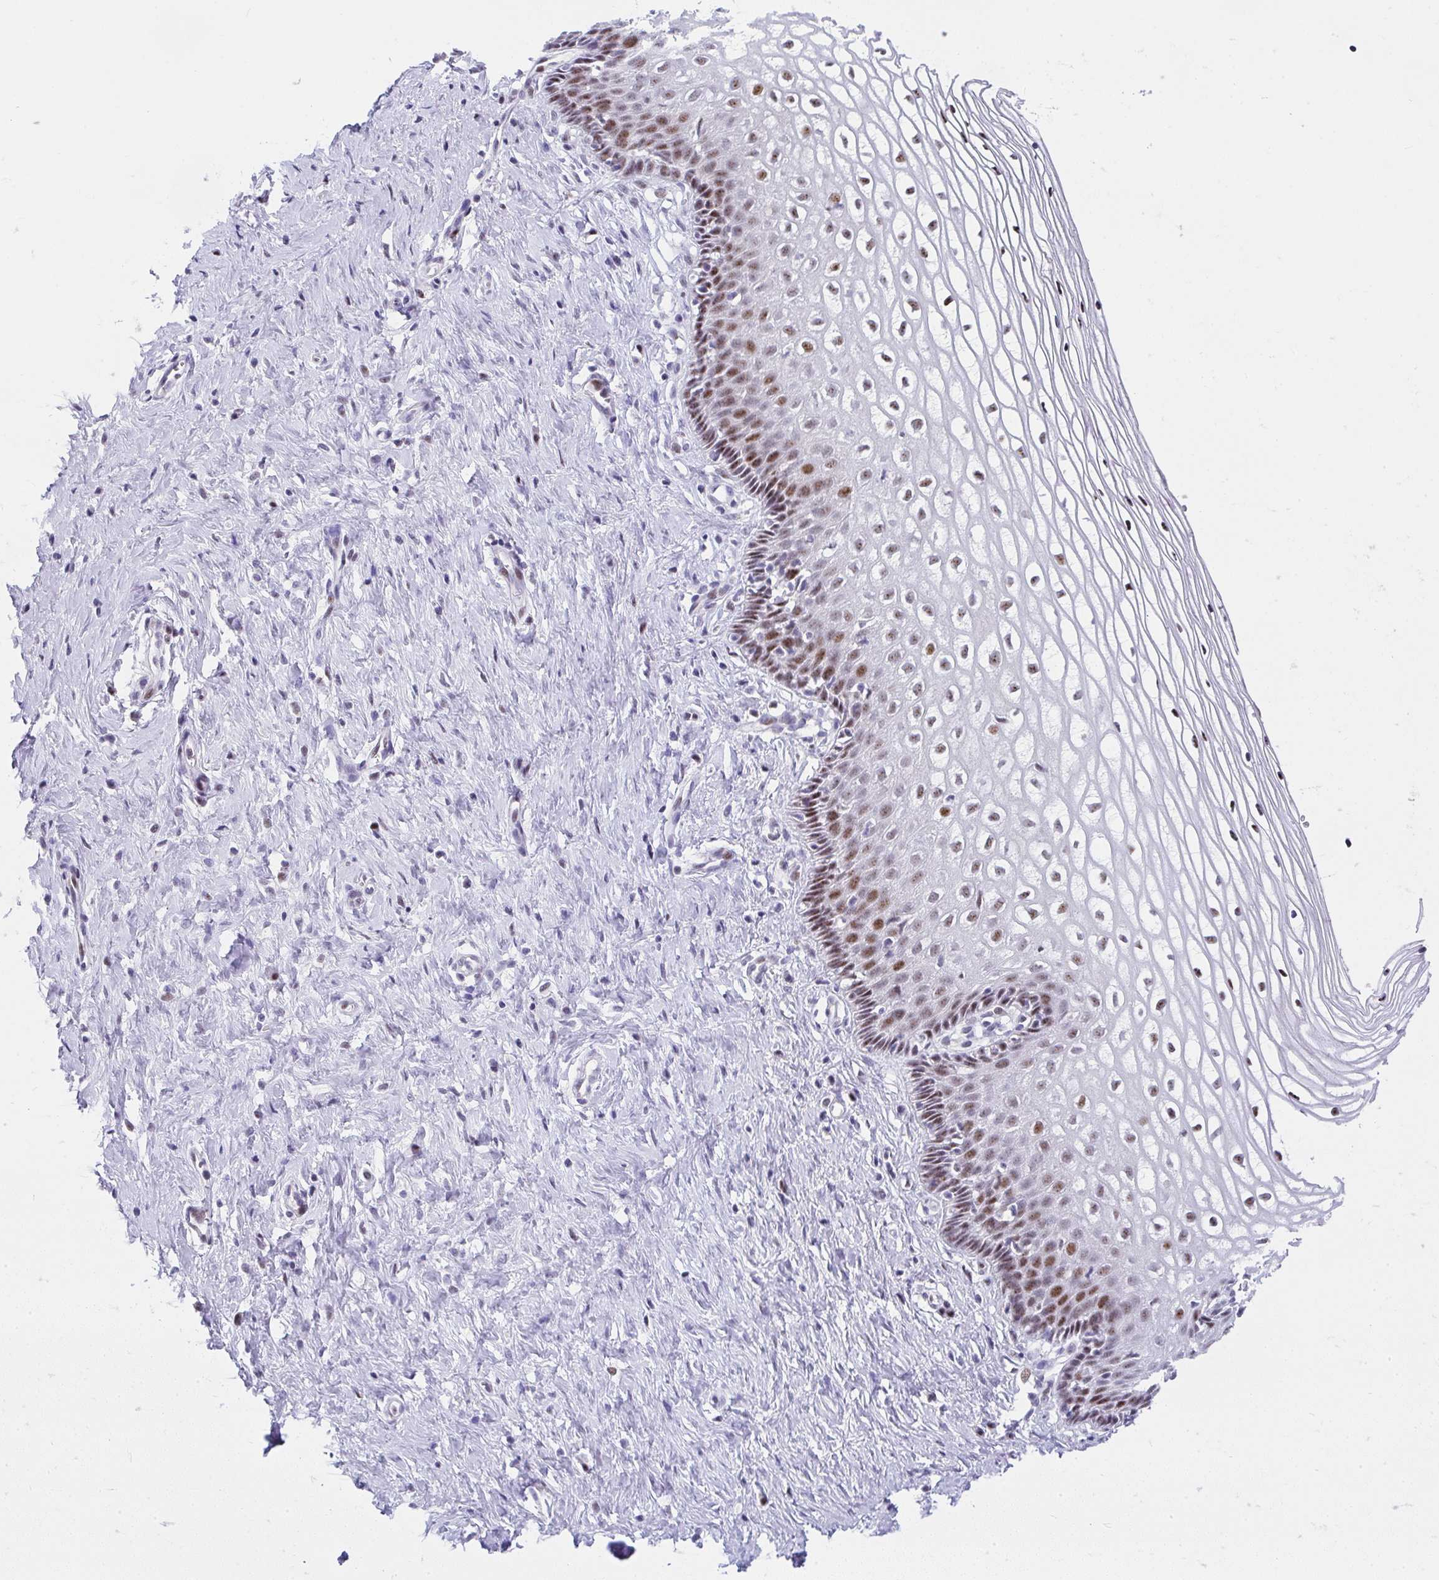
{"staining": {"intensity": "moderate", "quantity": "<25%", "location": "nuclear"}, "tissue": "cervix", "cell_type": "Glandular cells", "image_type": "normal", "snomed": [{"axis": "morphology", "description": "Normal tissue, NOS"}, {"axis": "topography", "description": "Cervix"}], "caption": "Protein staining reveals moderate nuclear expression in about <25% of glandular cells in unremarkable cervix.", "gene": "NR1D2", "patient": {"sex": "female", "age": 36}}